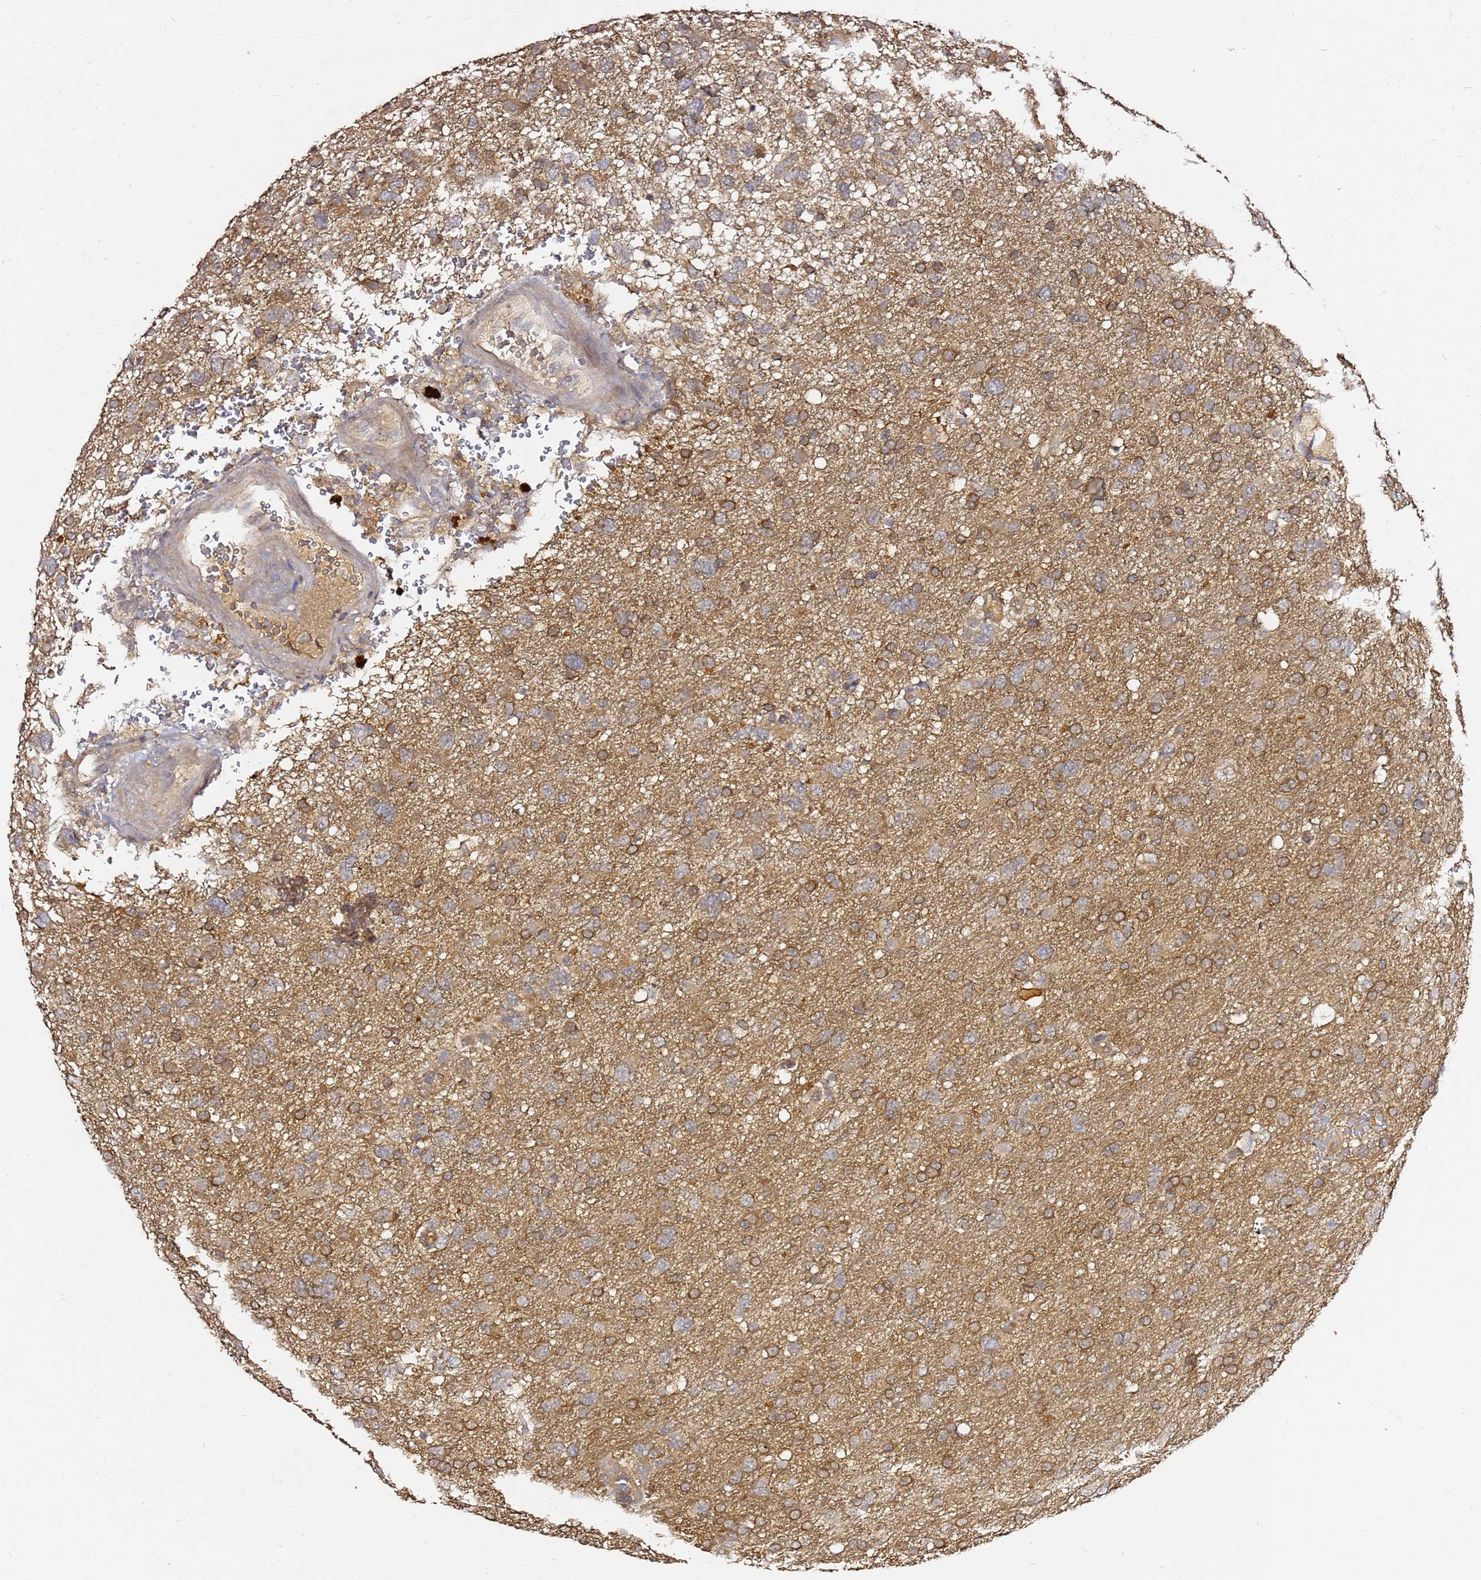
{"staining": {"intensity": "moderate", "quantity": ">75%", "location": "cytoplasmic/membranous"}, "tissue": "glioma", "cell_type": "Tumor cells", "image_type": "cancer", "snomed": [{"axis": "morphology", "description": "Glioma, malignant, High grade"}, {"axis": "topography", "description": "Brain"}], "caption": "The micrograph shows a brown stain indicating the presence of a protein in the cytoplasmic/membranous of tumor cells in malignant high-grade glioma.", "gene": "C6orf136", "patient": {"sex": "male", "age": 61}}